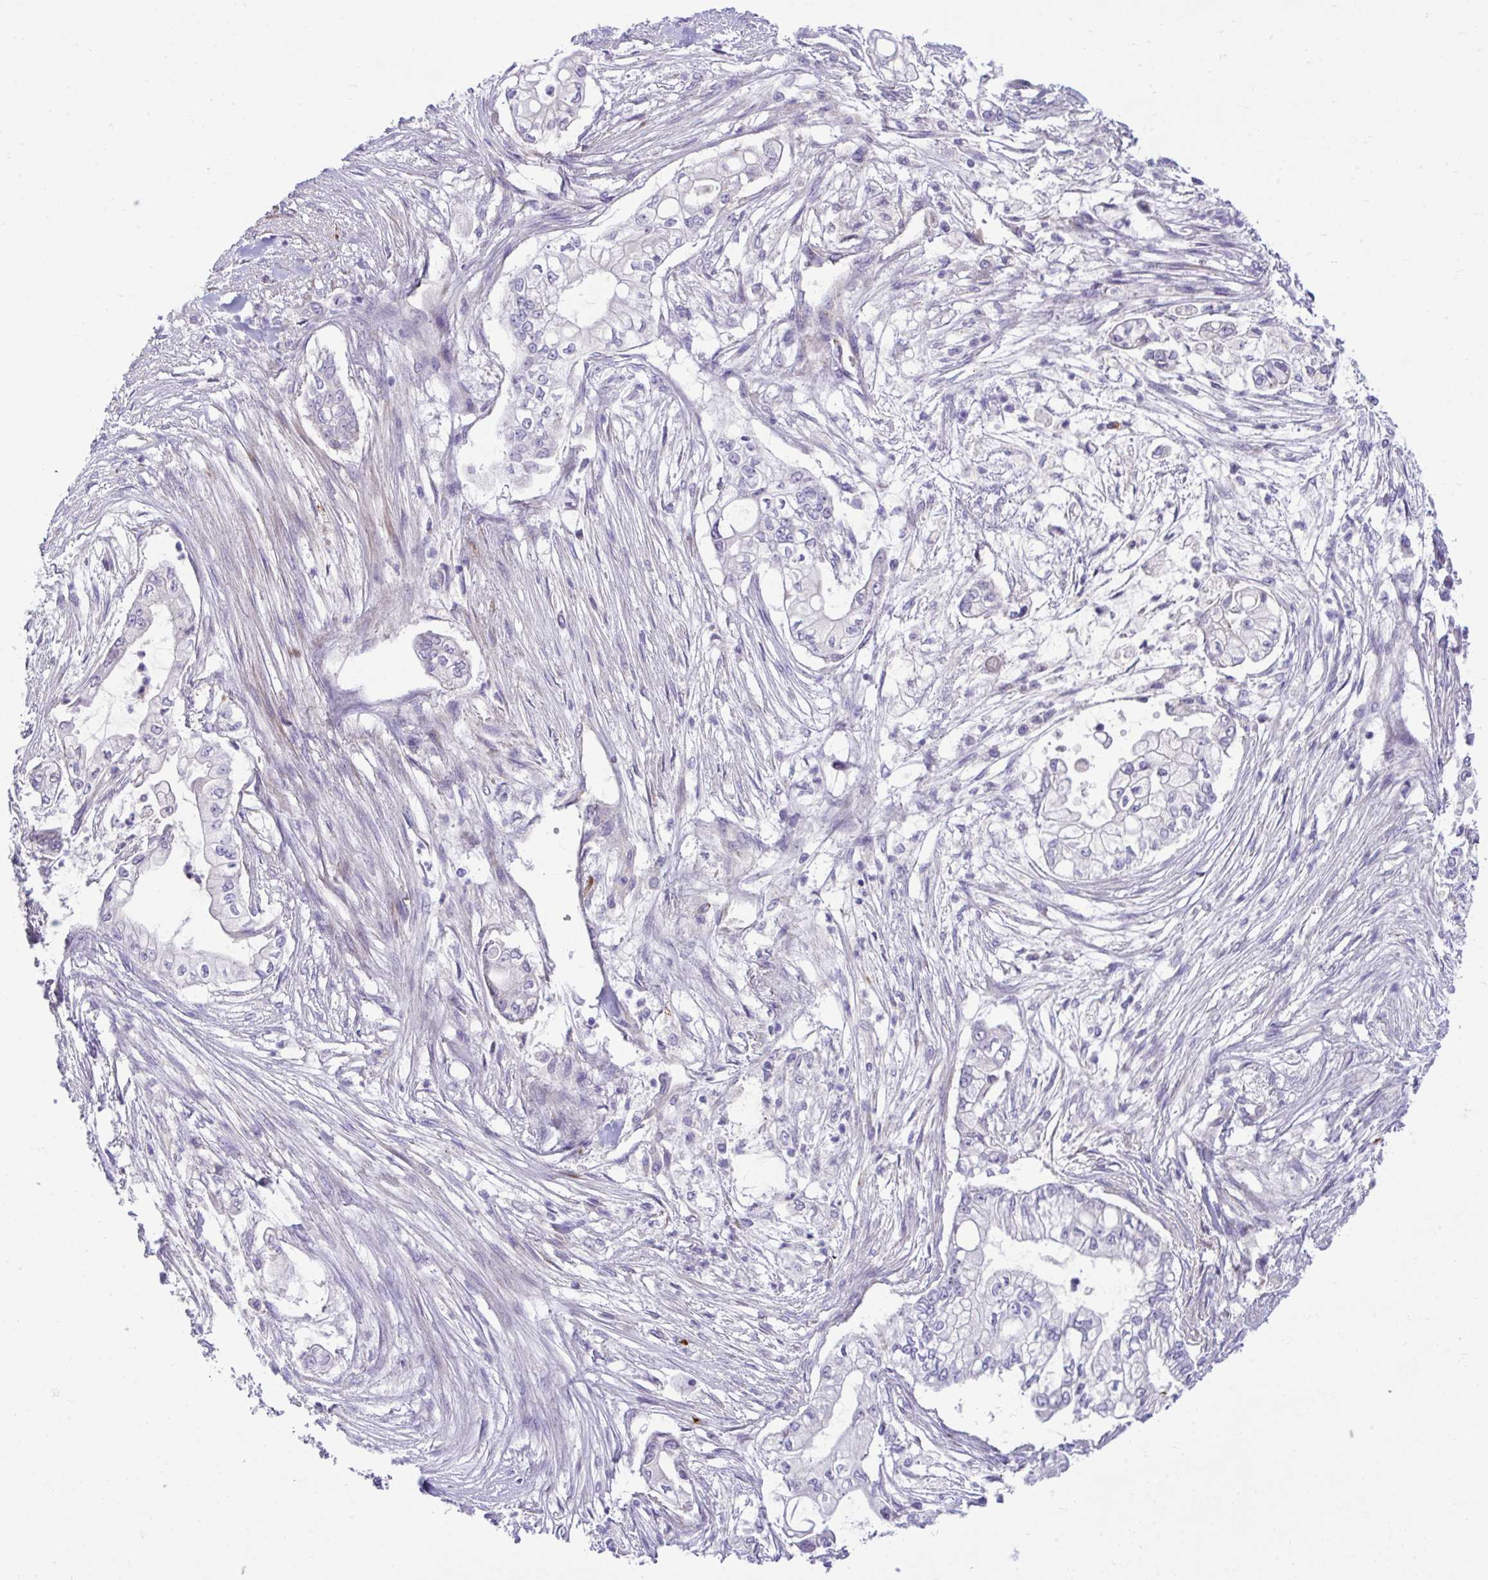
{"staining": {"intensity": "negative", "quantity": "none", "location": "none"}, "tissue": "pancreatic cancer", "cell_type": "Tumor cells", "image_type": "cancer", "snomed": [{"axis": "morphology", "description": "Adenocarcinoma, NOS"}, {"axis": "topography", "description": "Pancreas"}], "caption": "Histopathology image shows no protein staining in tumor cells of pancreatic cancer tissue.", "gene": "PIGZ", "patient": {"sex": "female", "age": 69}}